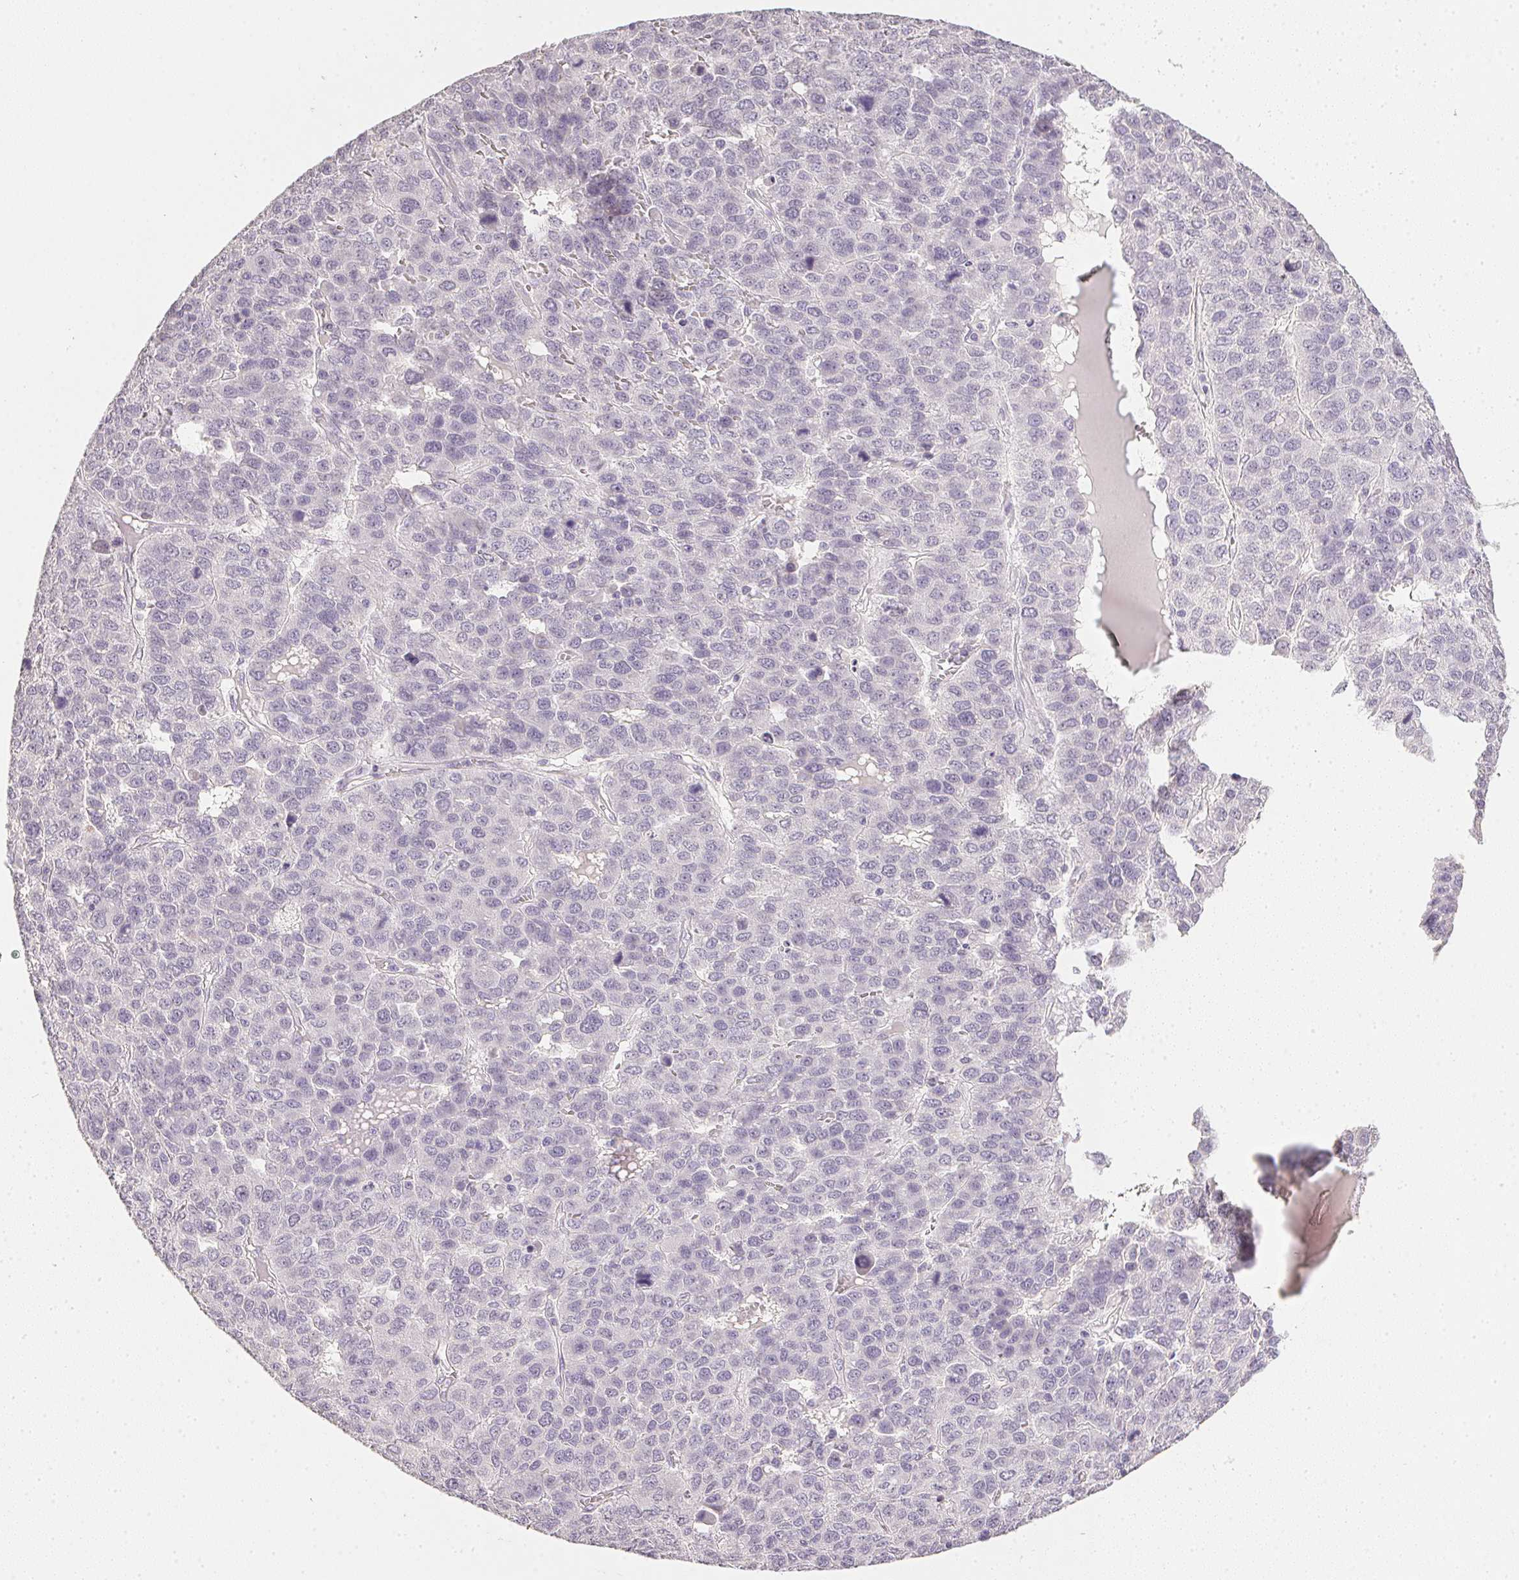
{"staining": {"intensity": "negative", "quantity": "none", "location": "none"}, "tissue": "liver cancer", "cell_type": "Tumor cells", "image_type": "cancer", "snomed": [{"axis": "morphology", "description": "Carcinoma, Hepatocellular, NOS"}, {"axis": "topography", "description": "Liver"}], "caption": "An IHC histopathology image of liver hepatocellular carcinoma is shown. There is no staining in tumor cells of liver hepatocellular carcinoma.", "gene": "PPY", "patient": {"sex": "male", "age": 69}}